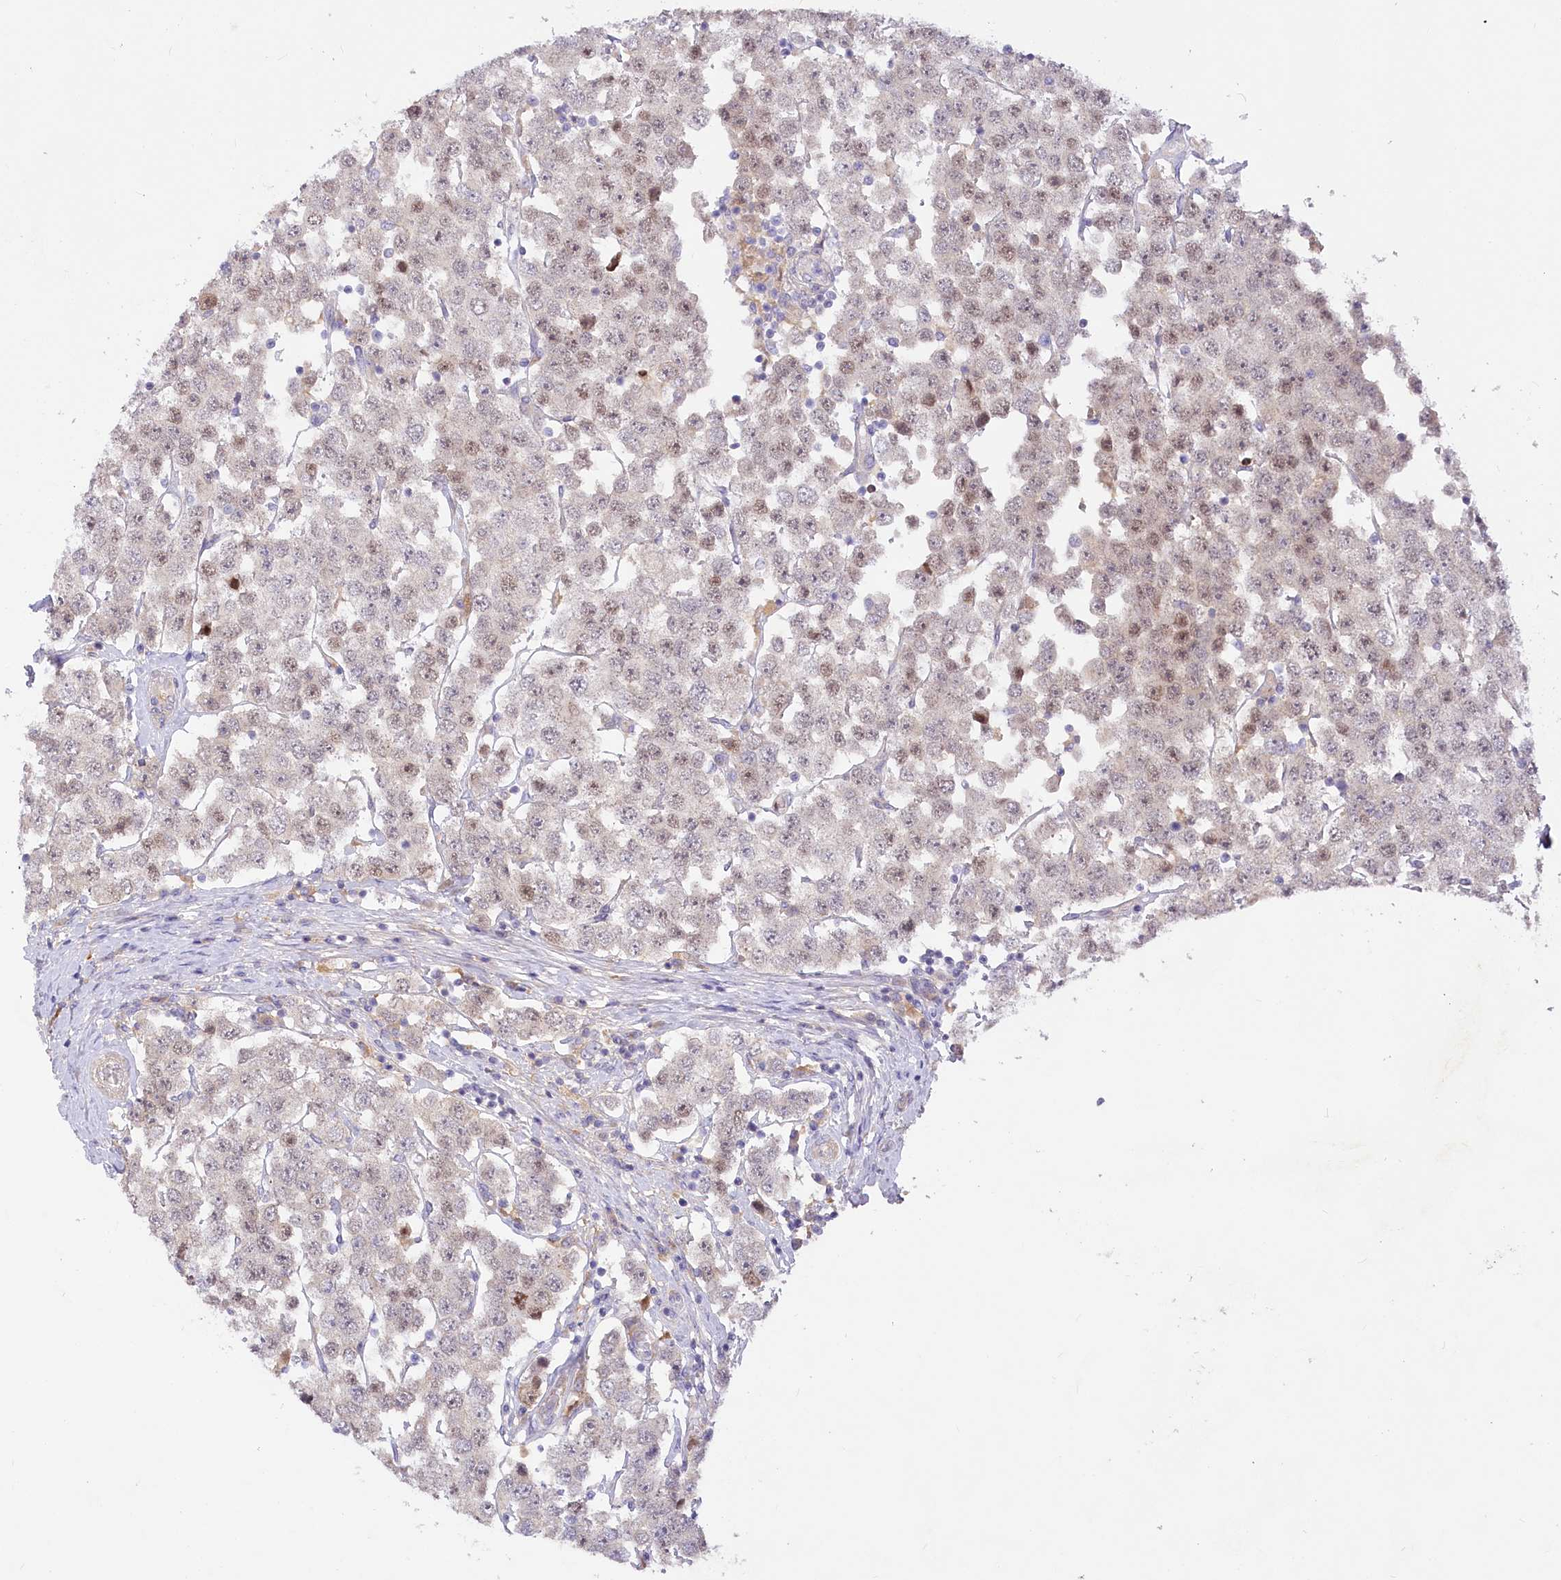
{"staining": {"intensity": "weak", "quantity": "25%-75%", "location": "nuclear"}, "tissue": "testis cancer", "cell_type": "Tumor cells", "image_type": "cancer", "snomed": [{"axis": "morphology", "description": "Seminoma, NOS"}, {"axis": "topography", "description": "Testis"}], "caption": "Immunohistochemical staining of human seminoma (testis) demonstrates weak nuclear protein staining in about 25%-75% of tumor cells.", "gene": "EFHC2", "patient": {"sex": "male", "age": 28}}